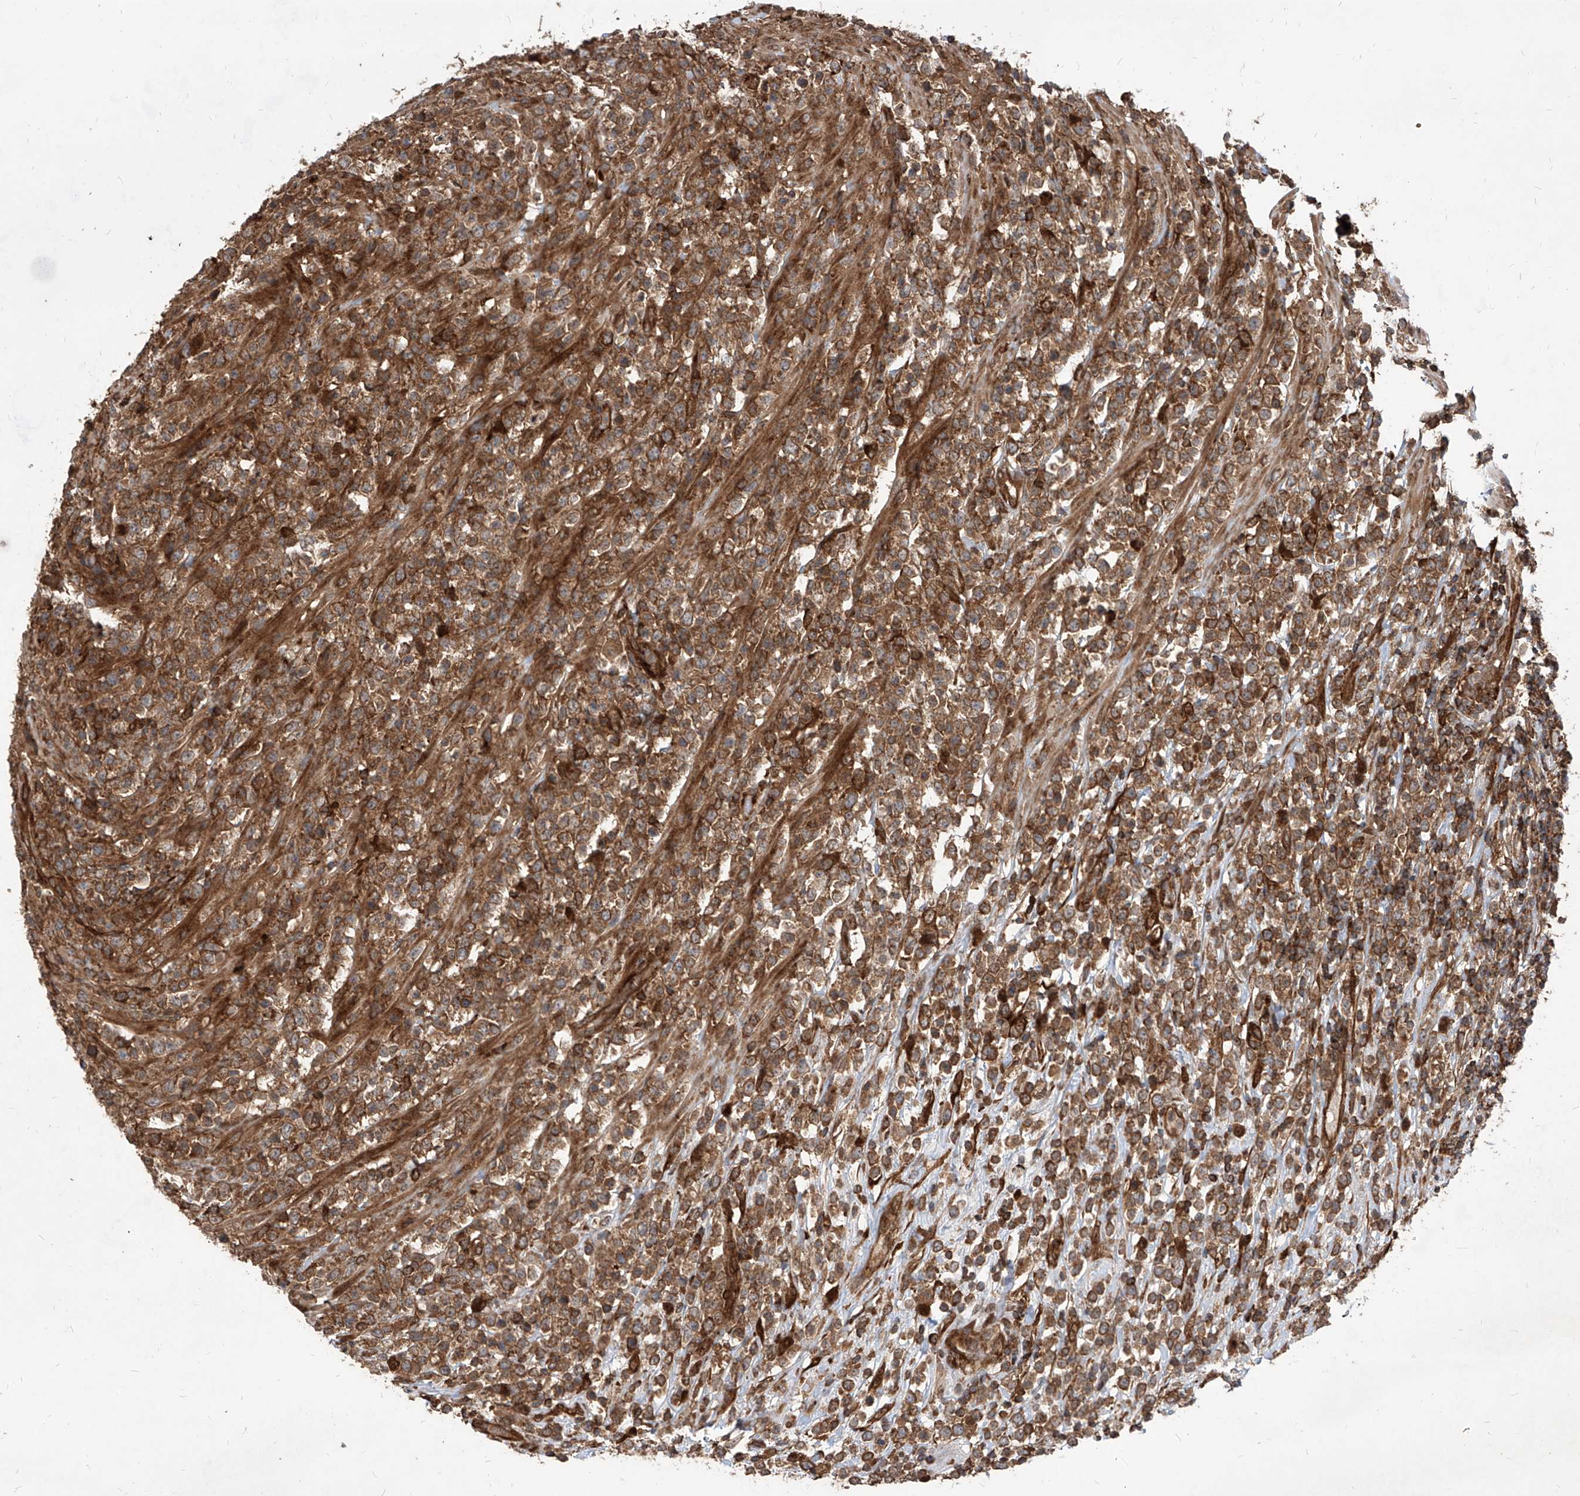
{"staining": {"intensity": "moderate", "quantity": ">75%", "location": "cytoplasmic/membranous"}, "tissue": "lymphoma", "cell_type": "Tumor cells", "image_type": "cancer", "snomed": [{"axis": "morphology", "description": "Malignant lymphoma, non-Hodgkin's type, High grade"}, {"axis": "topography", "description": "Colon"}], "caption": "Immunohistochemical staining of human malignant lymphoma, non-Hodgkin's type (high-grade) exhibits medium levels of moderate cytoplasmic/membranous expression in about >75% of tumor cells.", "gene": "MAGED2", "patient": {"sex": "female", "age": 53}}